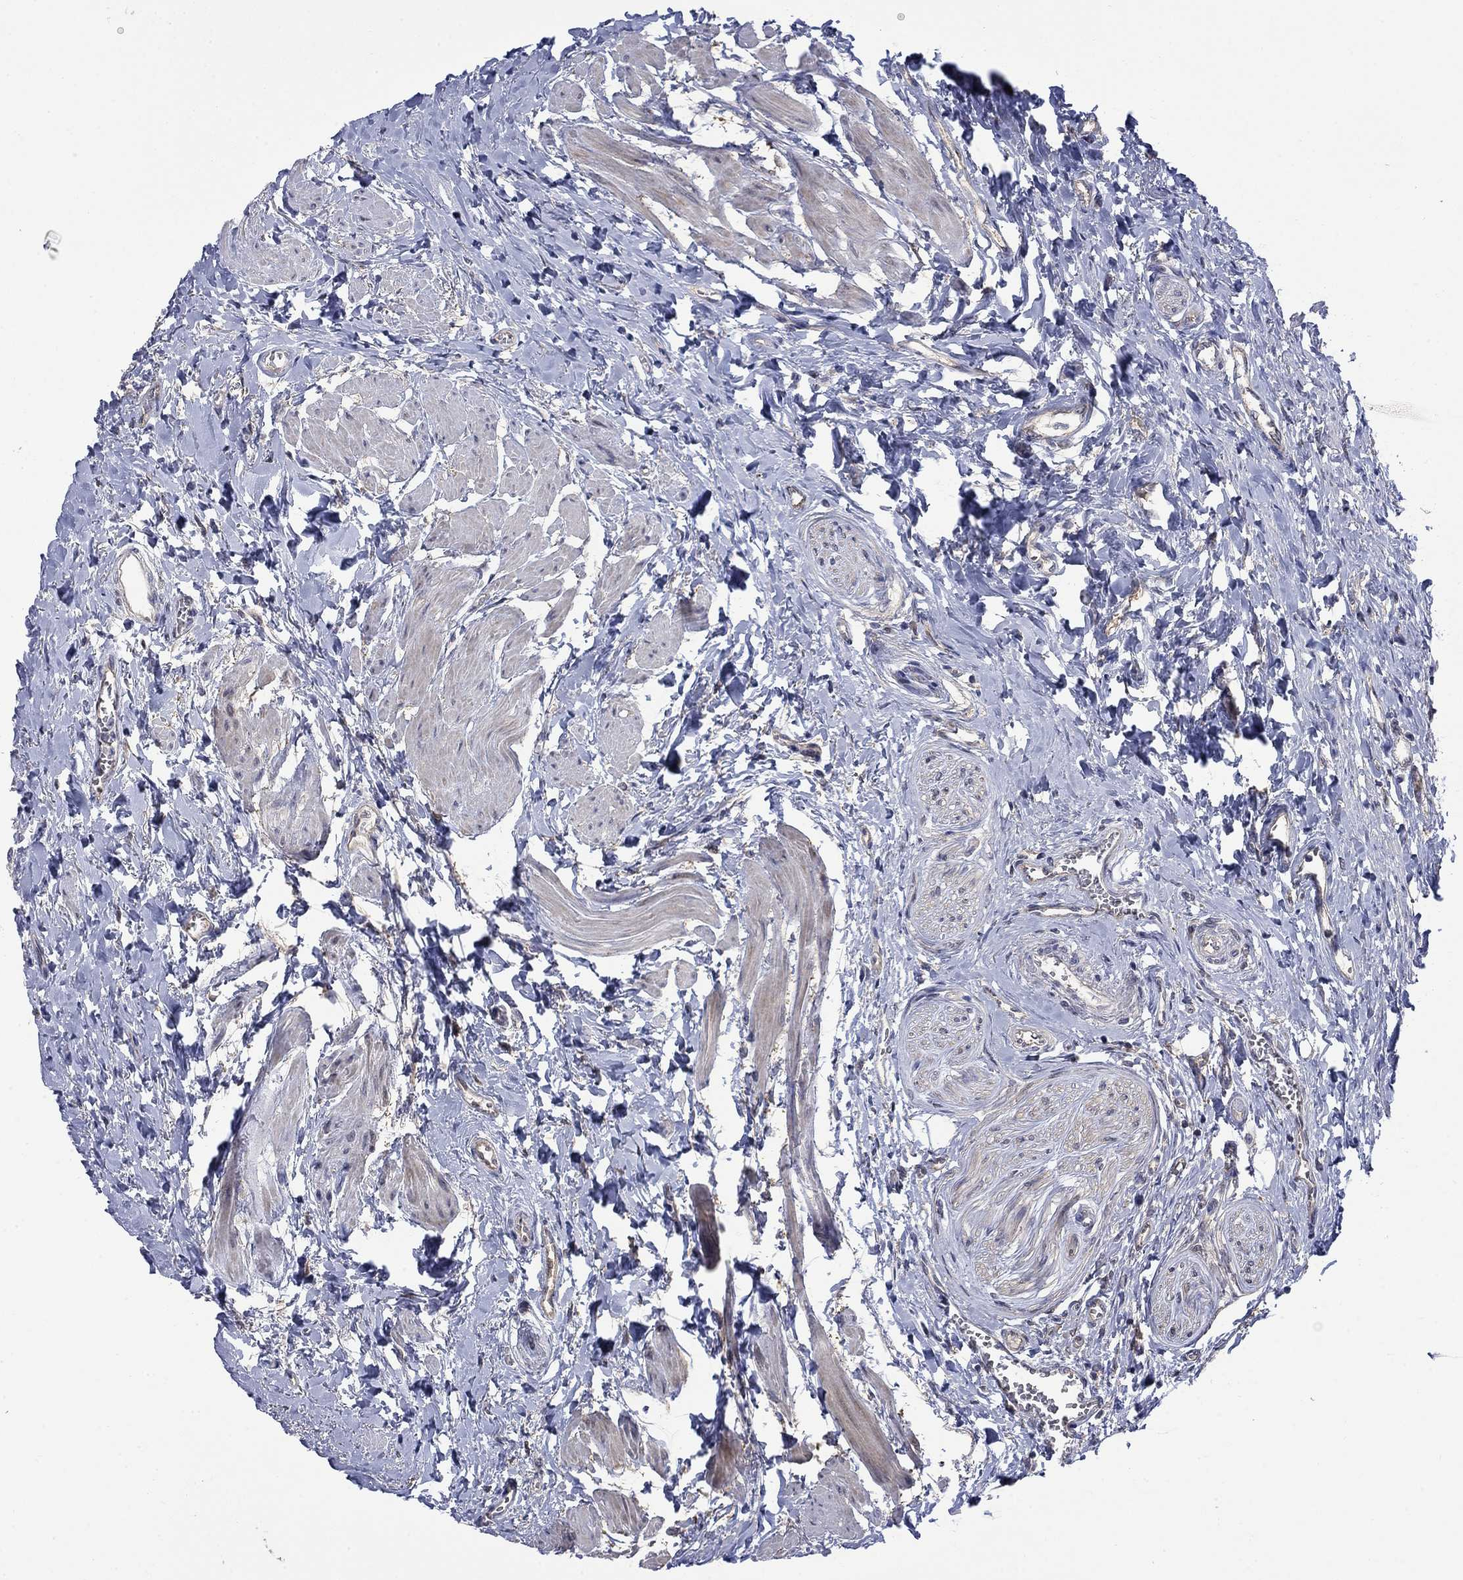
{"staining": {"intensity": "negative", "quantity": "none", "location": "none"}, "tissue": "urothelial cancer", "cell_type": "Tumor cells", "image_type": "cancer", "snomed": [{"axis": "morphology", "description": "Urothelial carcinoma, Low grade"}, {"axis": "topography", "description": "Urinary bladder"}], "caption": "Urothelial cancer stained for a protein using IHC demonstrates no positivity tumor cells.", "gene": "PDZD2", "patient": {"sex": "male", "age": 78}}